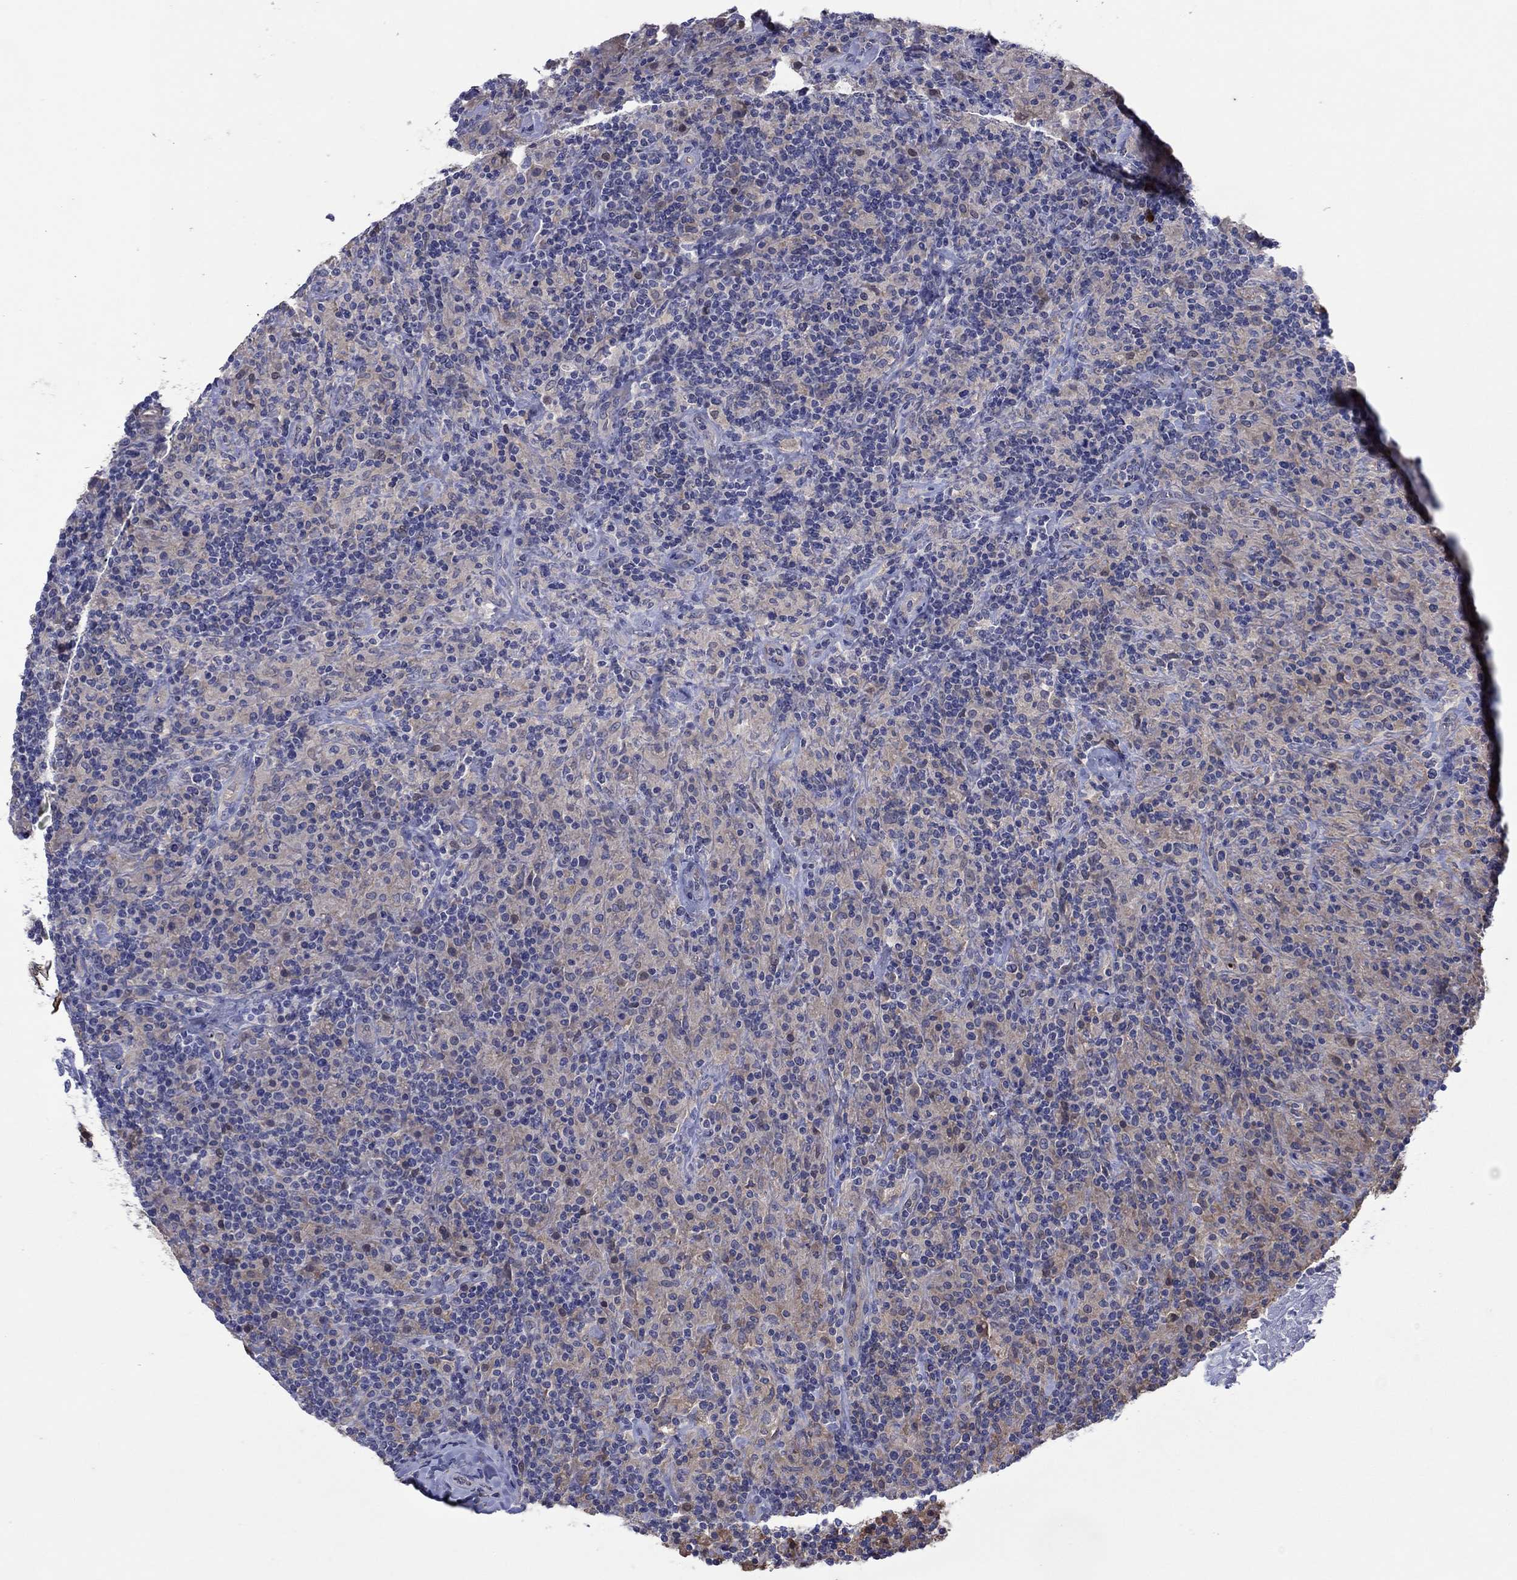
{"staining": {"intensity": "negative", "quantity": "none", "location": "none"}, "tissue": "lymphoma", "cell_type": "Tumor cells", "image_type": "cancer", "snomed": [{"axis": "morphology", "description": "Hodgkin's disease, NOS"}, {"axis": "topography", "description": "Lymph node"}], "caption": "DAB (3,3'-diaminobenzidine) immunohistochemical staining of Hodgkin's disease exhibits no significant expression in tumor cells.", "gene": "PLCL2", "patient": {"sex": "male", "age": 70}}